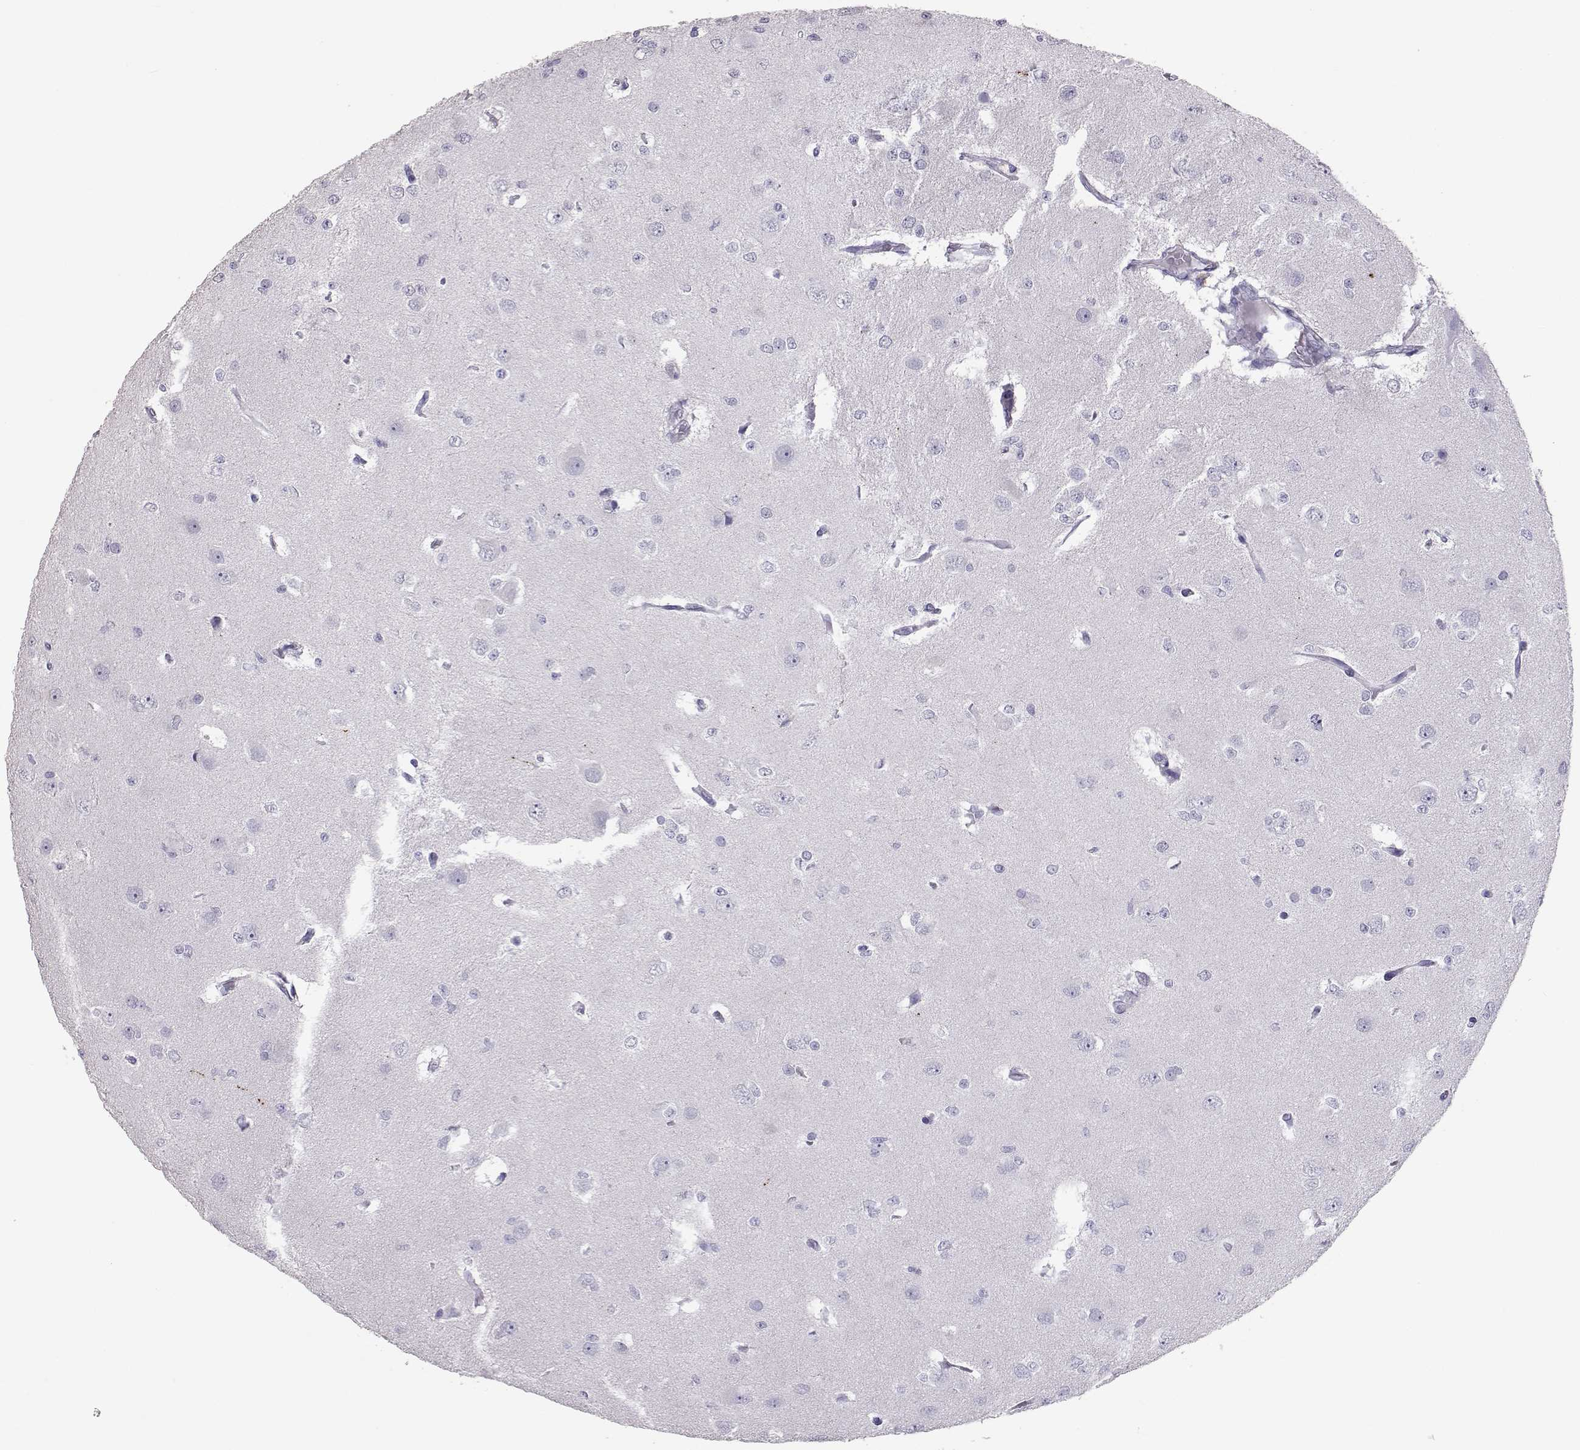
{"staining": {"intensity": "negative", "quantity": "none", "location": "none"}, "tissue": "glioma", "cell_type": "Tumor cells", "image_type": "cancer", "snomed": [{"axis": "morphology", "description": "Glioma, malignant, Low grade"}, {"axis": "topography", "description": "Brain"}], "caption": "The histopathology image demonstrates no staining of tumor cells in glioma. Brightfield microscopy of IHC stained with DAB (brown) and hematoxylin (blue), captured at high magnification.", "gene": "PMCH", "patient": {"sex": "male", "age": 27}}